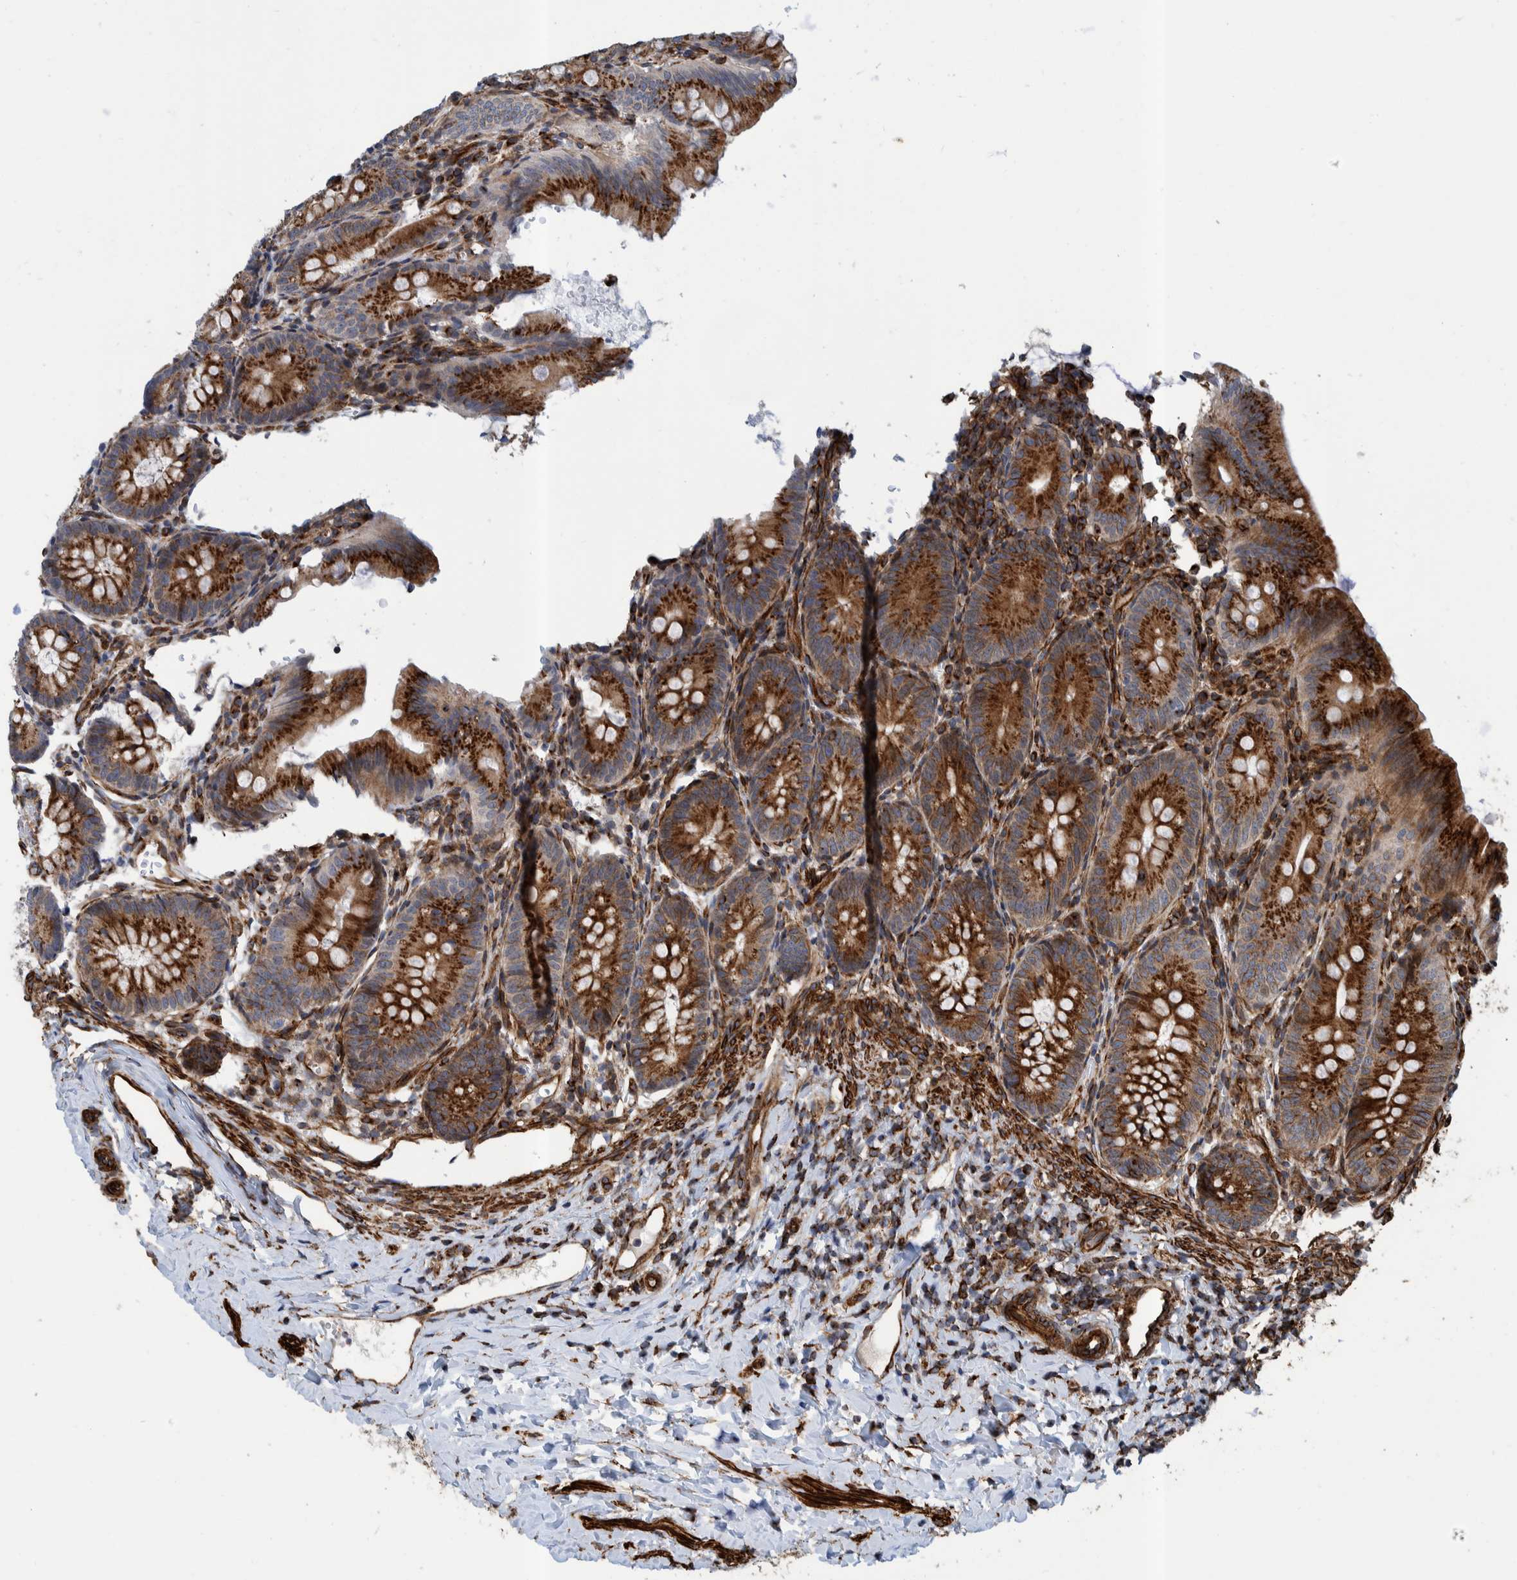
{"staining": {"intensity": "strong", "quantity": ">75%", "location": "cytoplasmic/membranous"}, "tissue": "appendix", "cell_type": "Glandular cells", "image_type": "normal", "snomed": [{"axis": "morphology", "description": "Normal tissue, NOS"}, {"axis": "topography", "description": "Appendix"}], "caption": "Immunohistochemistry (IHC) of normal human appendix reveals high levels of strong cytoplasmic/membranous expression in approximately >75% of glandular cells.", "gene": "CCDC57", "patient": {"sex": "male", "age": 1}}